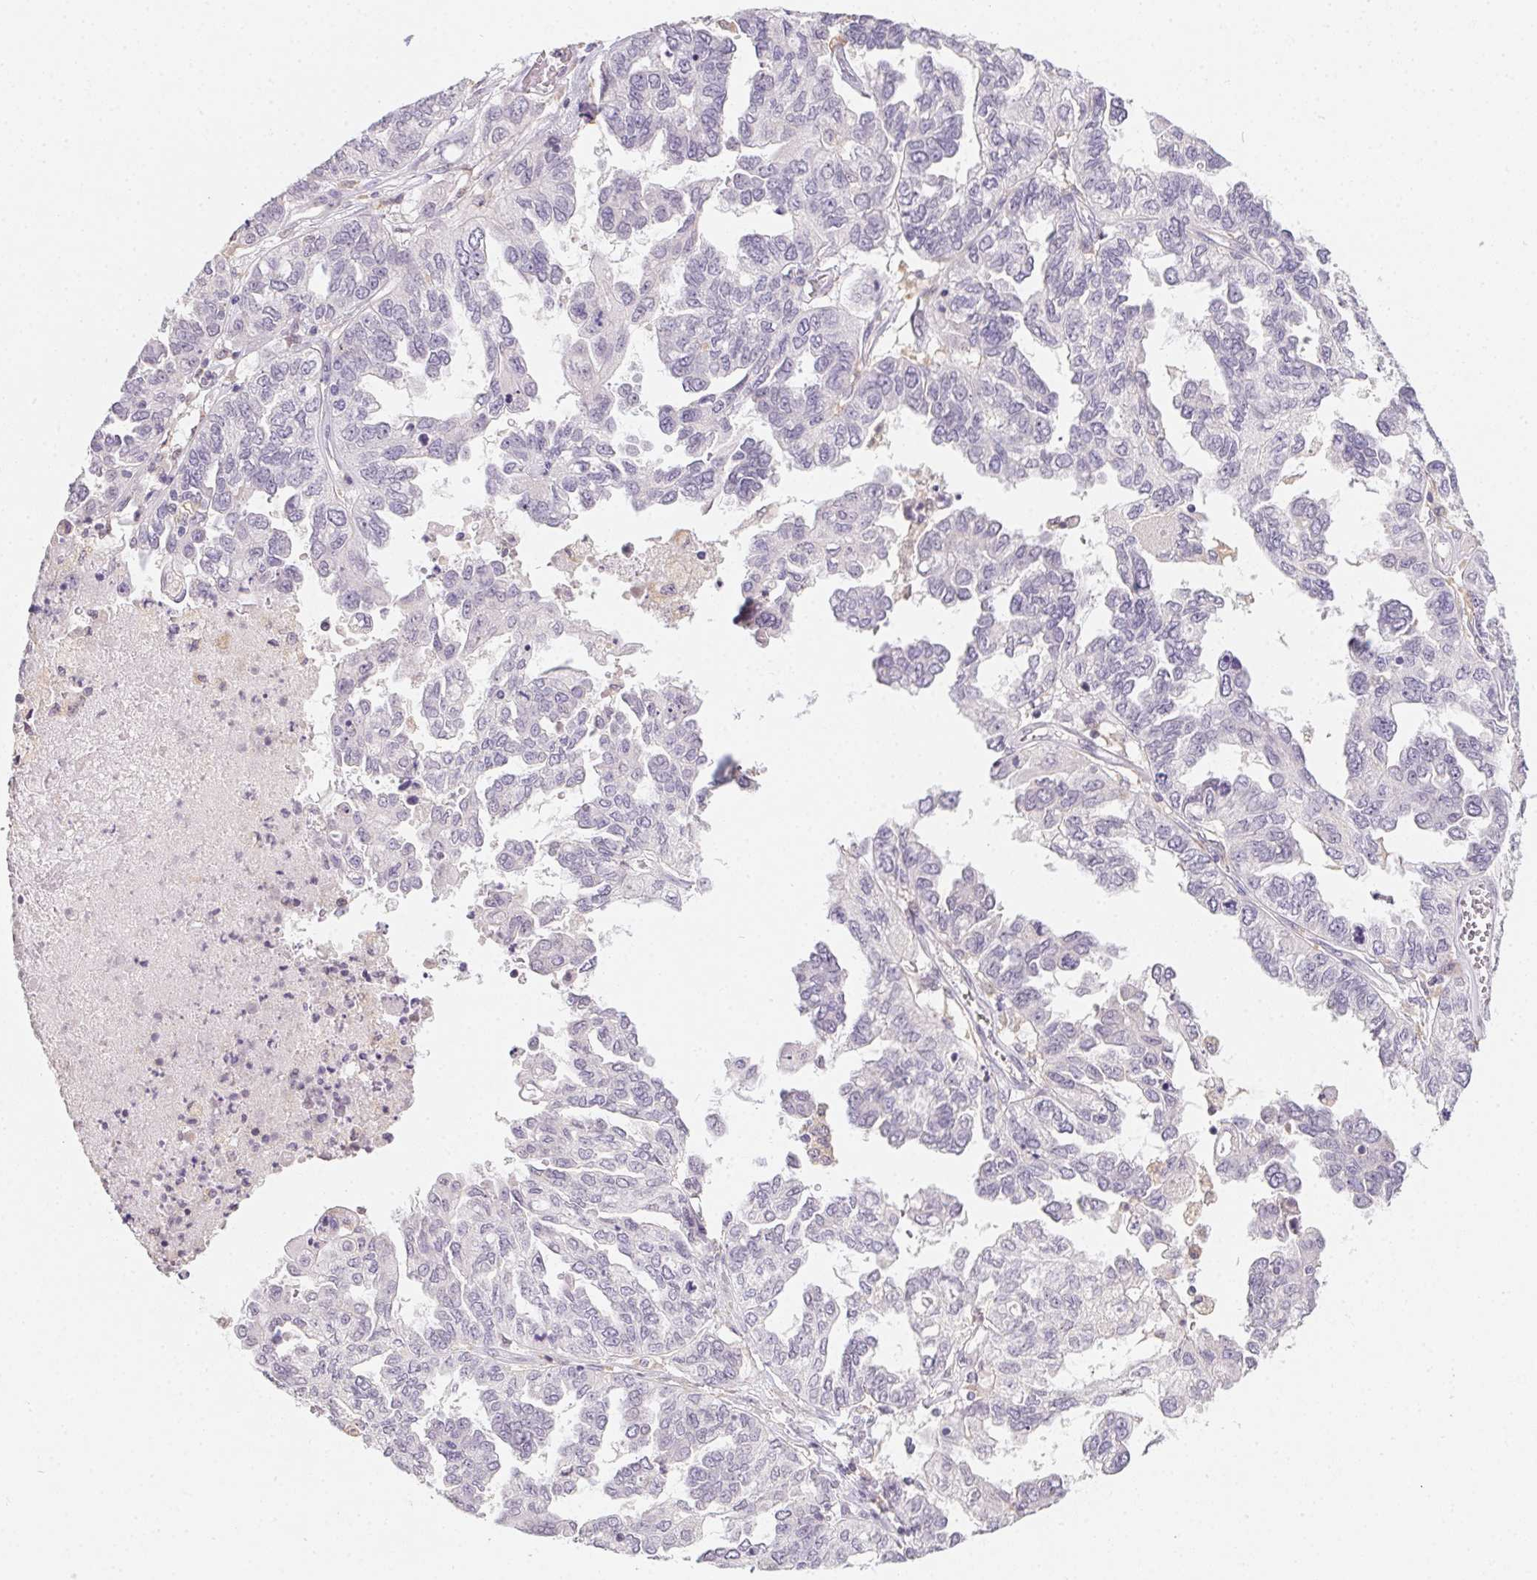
{"staining": {"intensity": "negative", "quantity": "none", "location": "none"}, "tissue": "ovarian cancer", "cell_type": "Tumor cells", "image_type": "cancer", "snomed": [{"axis": "morphology", "description": "Cystadenocarcinoma, serous, NOS"}, {"axis": "topography", "description": "Ovary"}], "caption": "Immunohistochemistry (IHC) micrograph of neoplastic tissue: human ovarian cancer stained with DAB (3,3'-diaminobenzidine) demonstrates no significant protein staining in tumor cells.", "gene": "SLC6A18", "patient": {"sex": "female", "age": 53}}